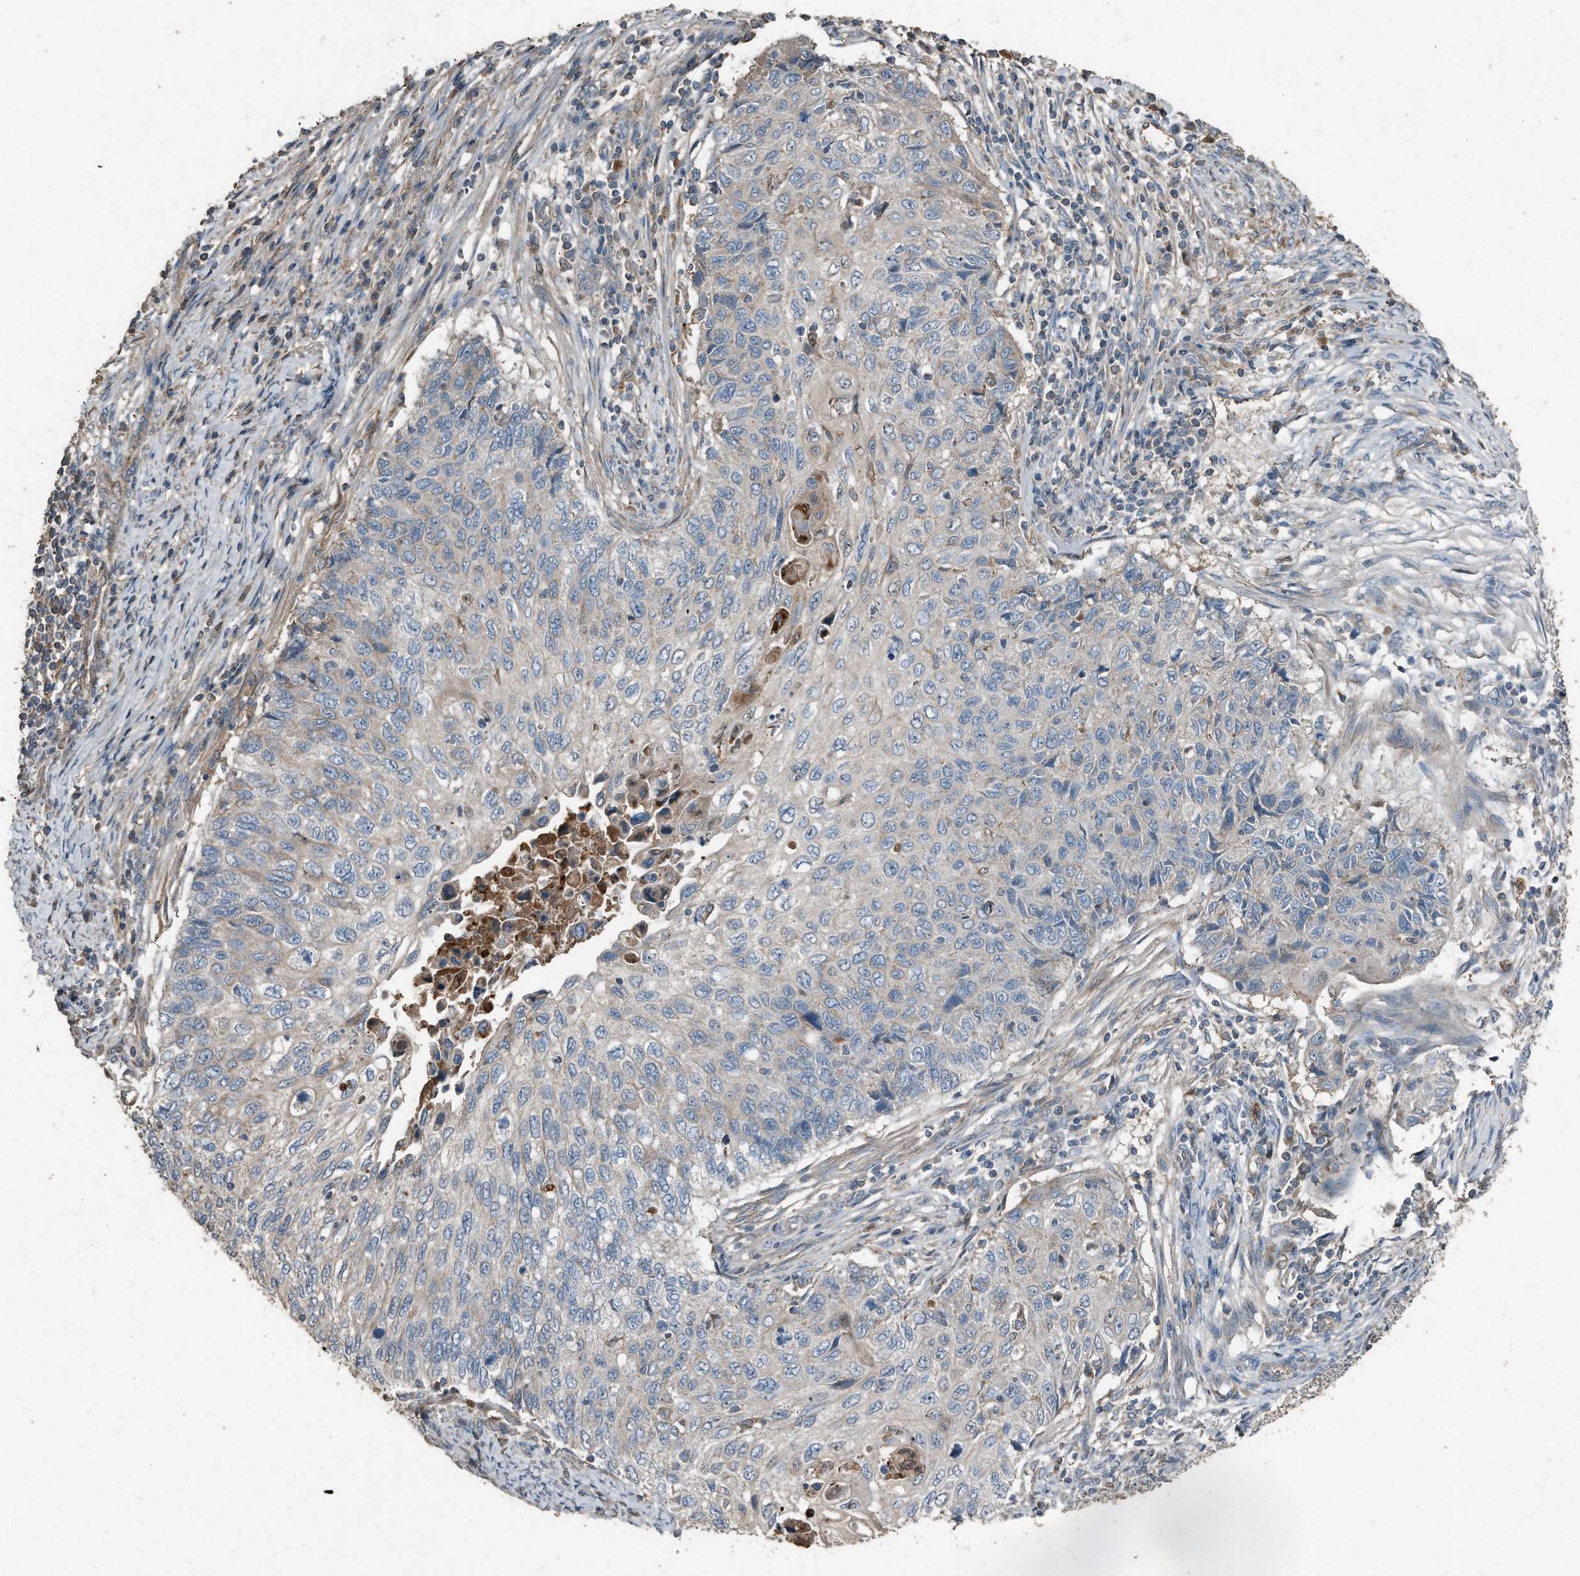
{"staining": {"intensity": "negative", "quantity": "none", "location": "none"}, "tissue": "cervical cancer", "cell_type": "Tumor cells", "image_type": "cancer", "snomed": [{"axis": "morphology", "description": "Squamous cell carcinoma, NOS"}, {"axis": "topography", "description": "Cervix"}], "caption": "The immunohistochemistry image has no significant staining in tumor cells of cervical cancer tissue.", "gene": "C9", "patient": {"sex": "female", "age": 70}}